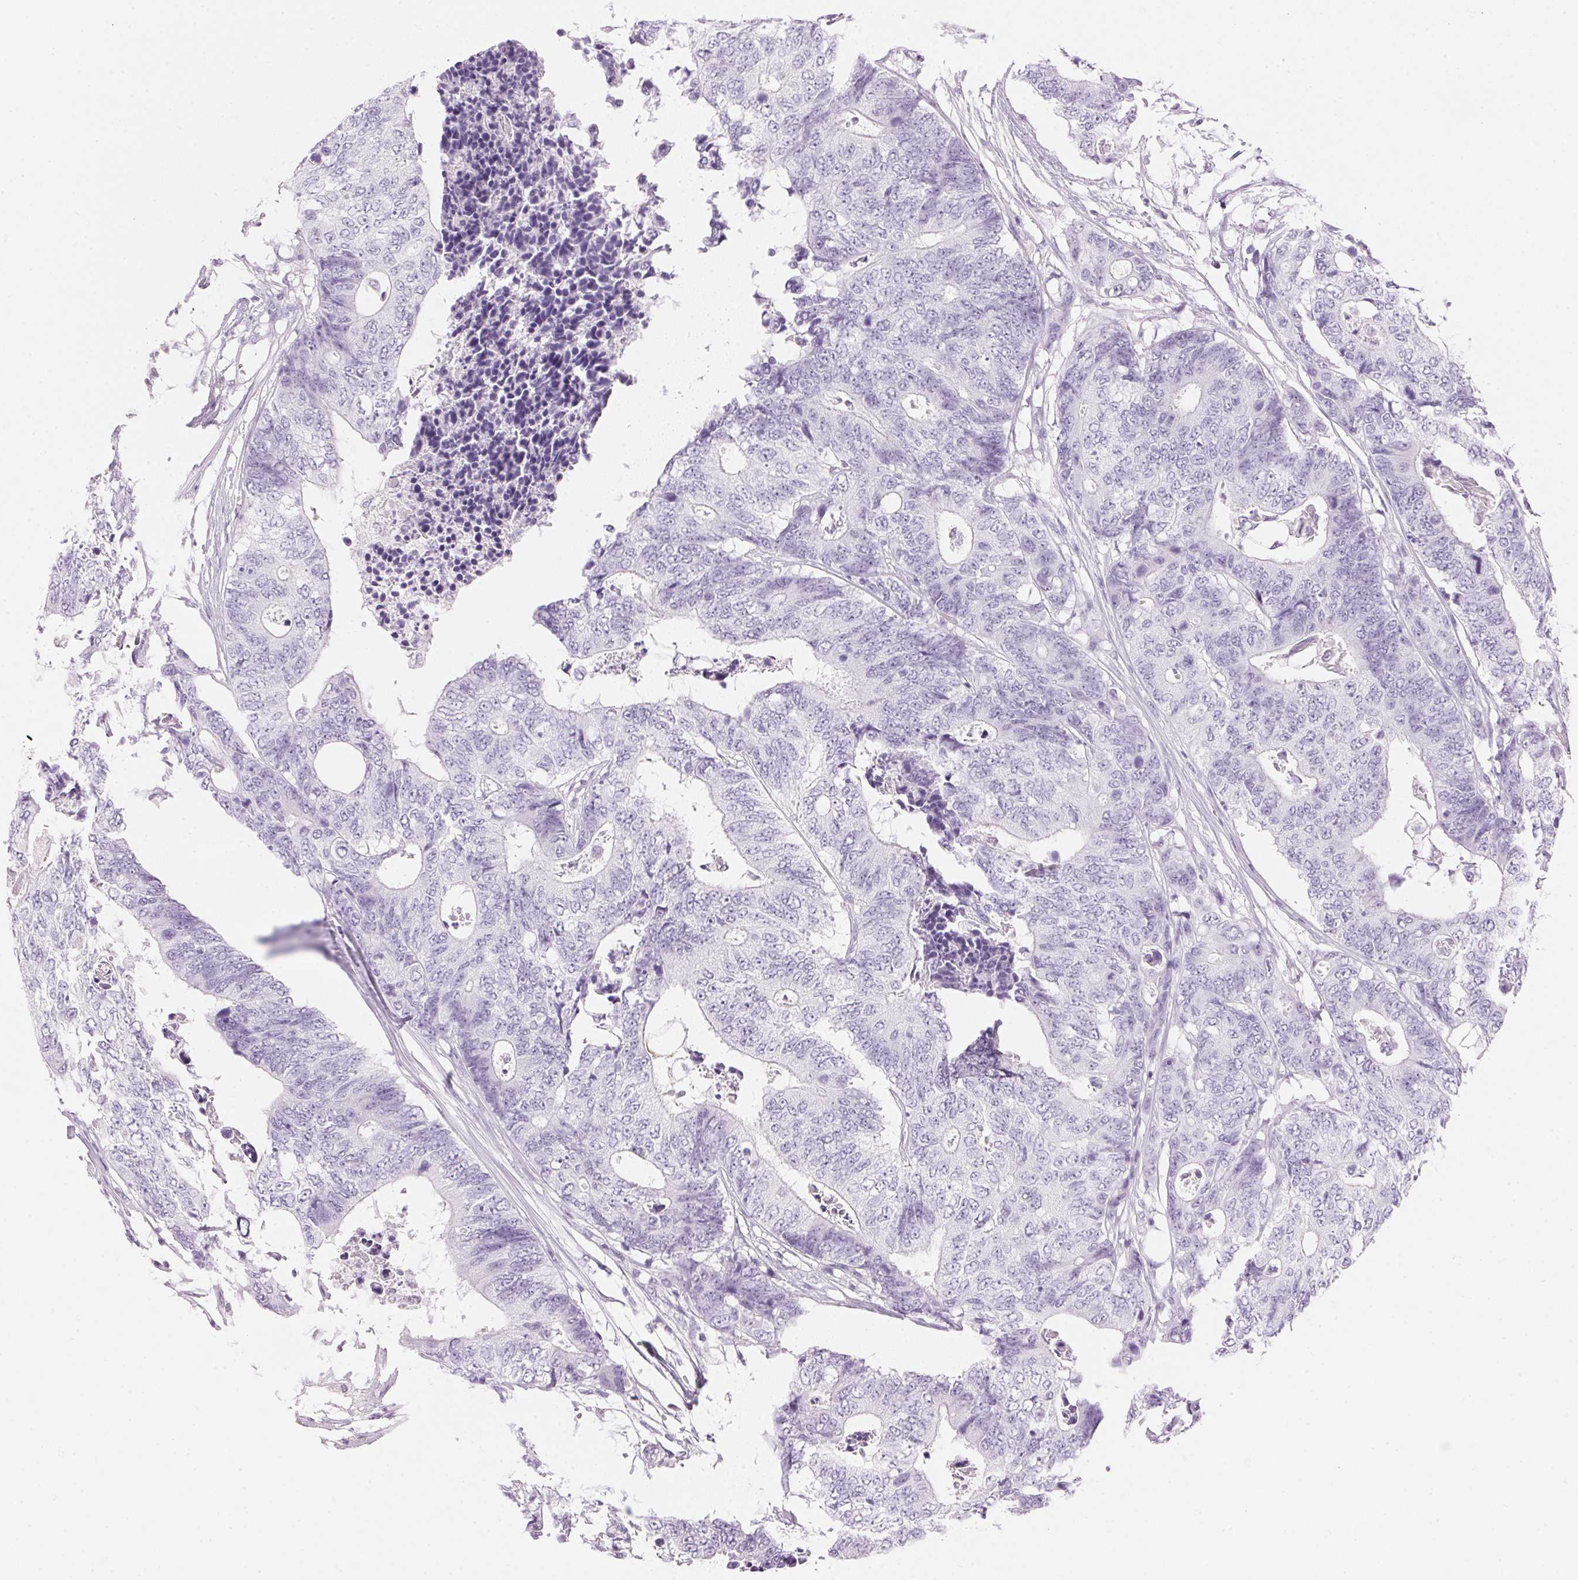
{"staining": {"intensity": "negative", "quantity": "none", "location": "none"}, "tissue": "colorectal cancer", "cell_type": "Tumor cells", "image_type": "cancer", "snomed": [{"axis": "morphology", "description": "Adenocarcinoma, NOS"}, {"axis": "topography", "description": "Colon"}], "caption": "Tumor cells are negative for protein expression in human colorectal adenocarcinoma. (Brightfield microscopy of DAB immunohistochemistry at high magnification).", "gene": "IGFBP1", "patient": {"sex": "female", "age": 48}}